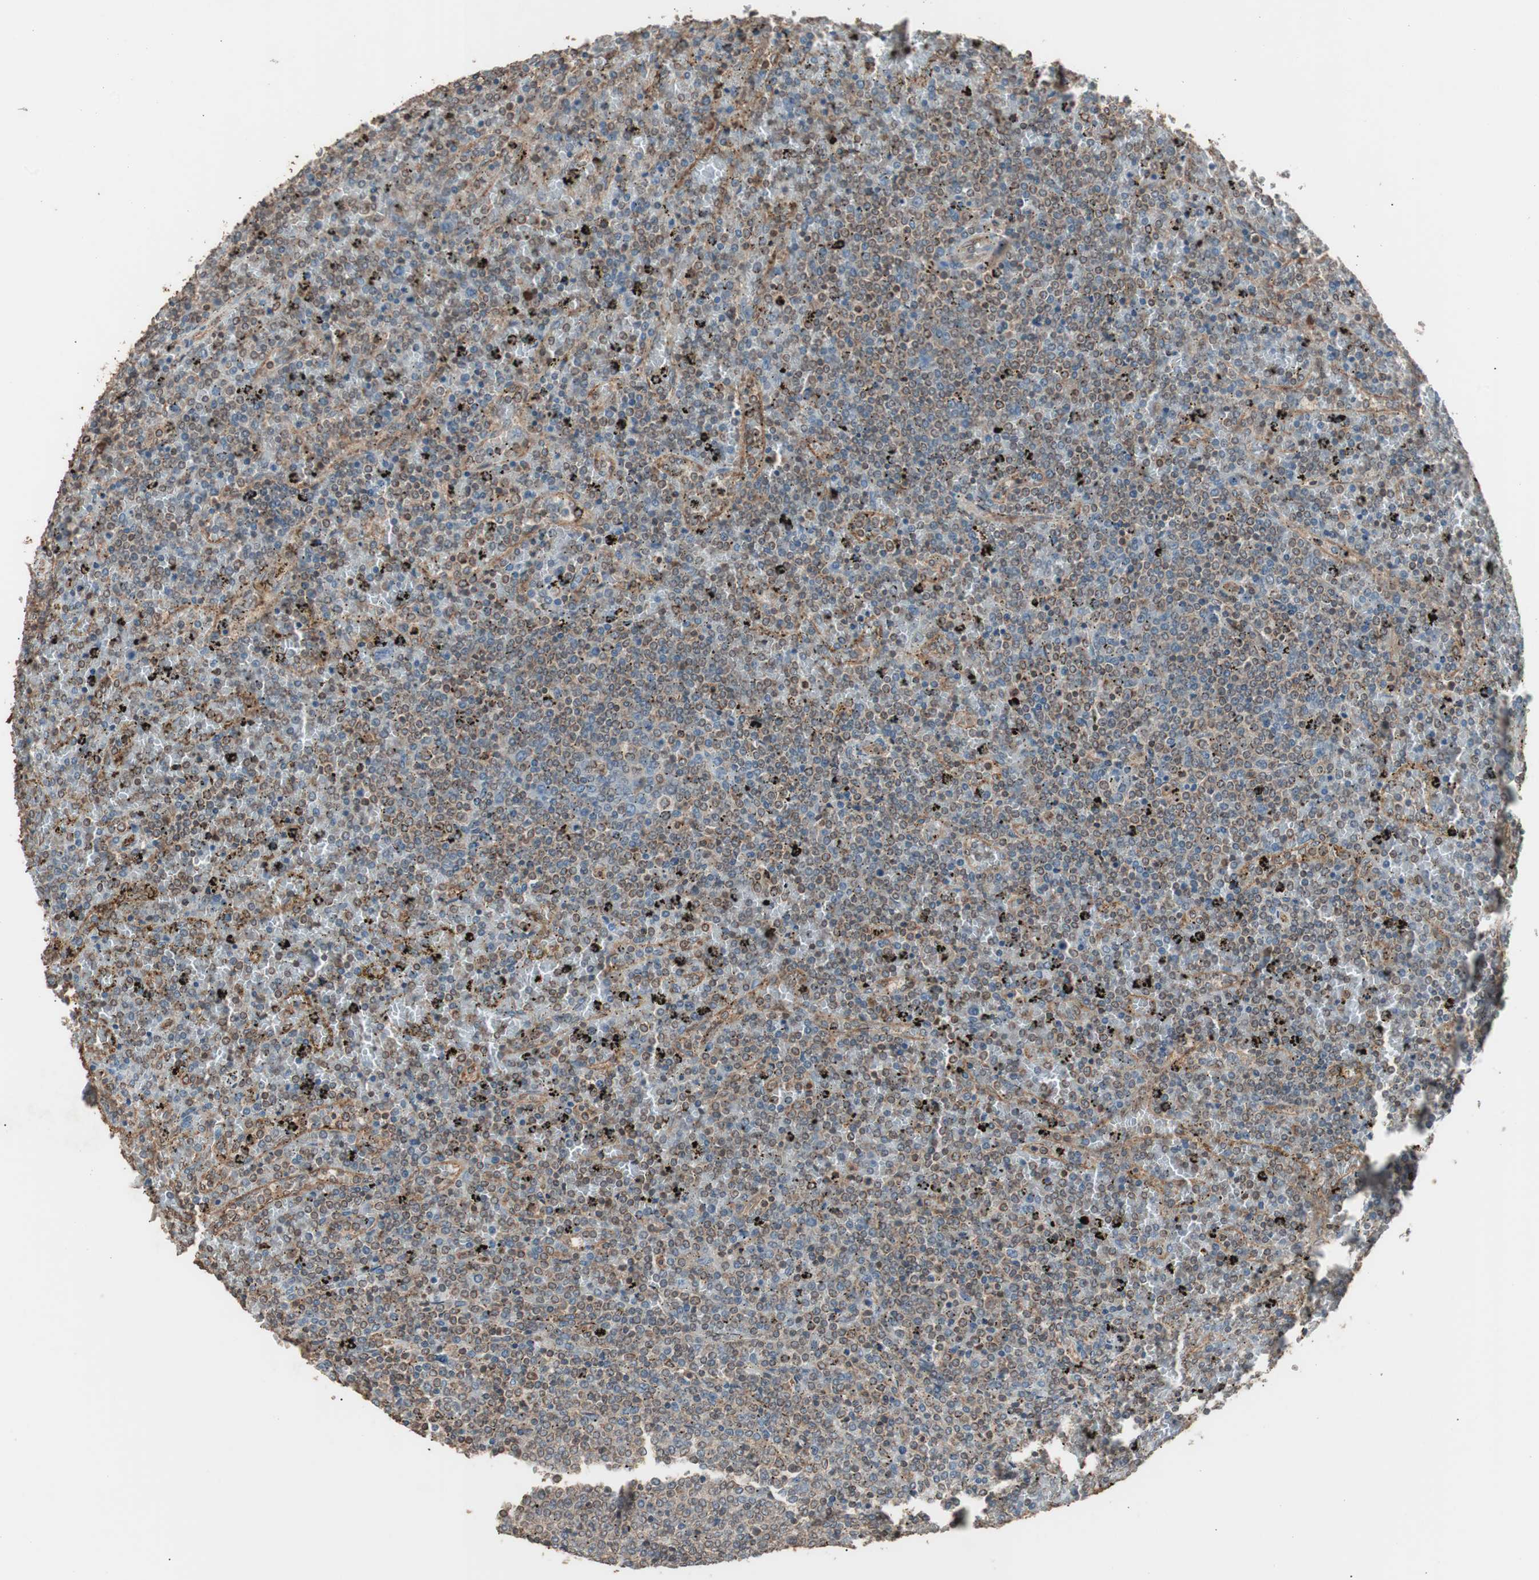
{"staining": {"intensity": "moderate", "quantity": "25%-75%", "location": "cytoplasmic/membranous"}, "tissue": "lymphoma", "cell_type": "Tumor cells", "image_type": "cancer", "snomed": [{"axis": "morphology", "description": "Malignant lymphoma, non-Hodgkin's type, Low grade"}, {"axis": "topography", "description": "Spleen"}], "caption": "Immunohistochemical staining of lymphoma demonstrates moderate cytoplasmic/membranous protein expression in about 25%-75% of tumor cells.", "gene": "LZTS1", "patient": {"sex": "female", "age": 77}}